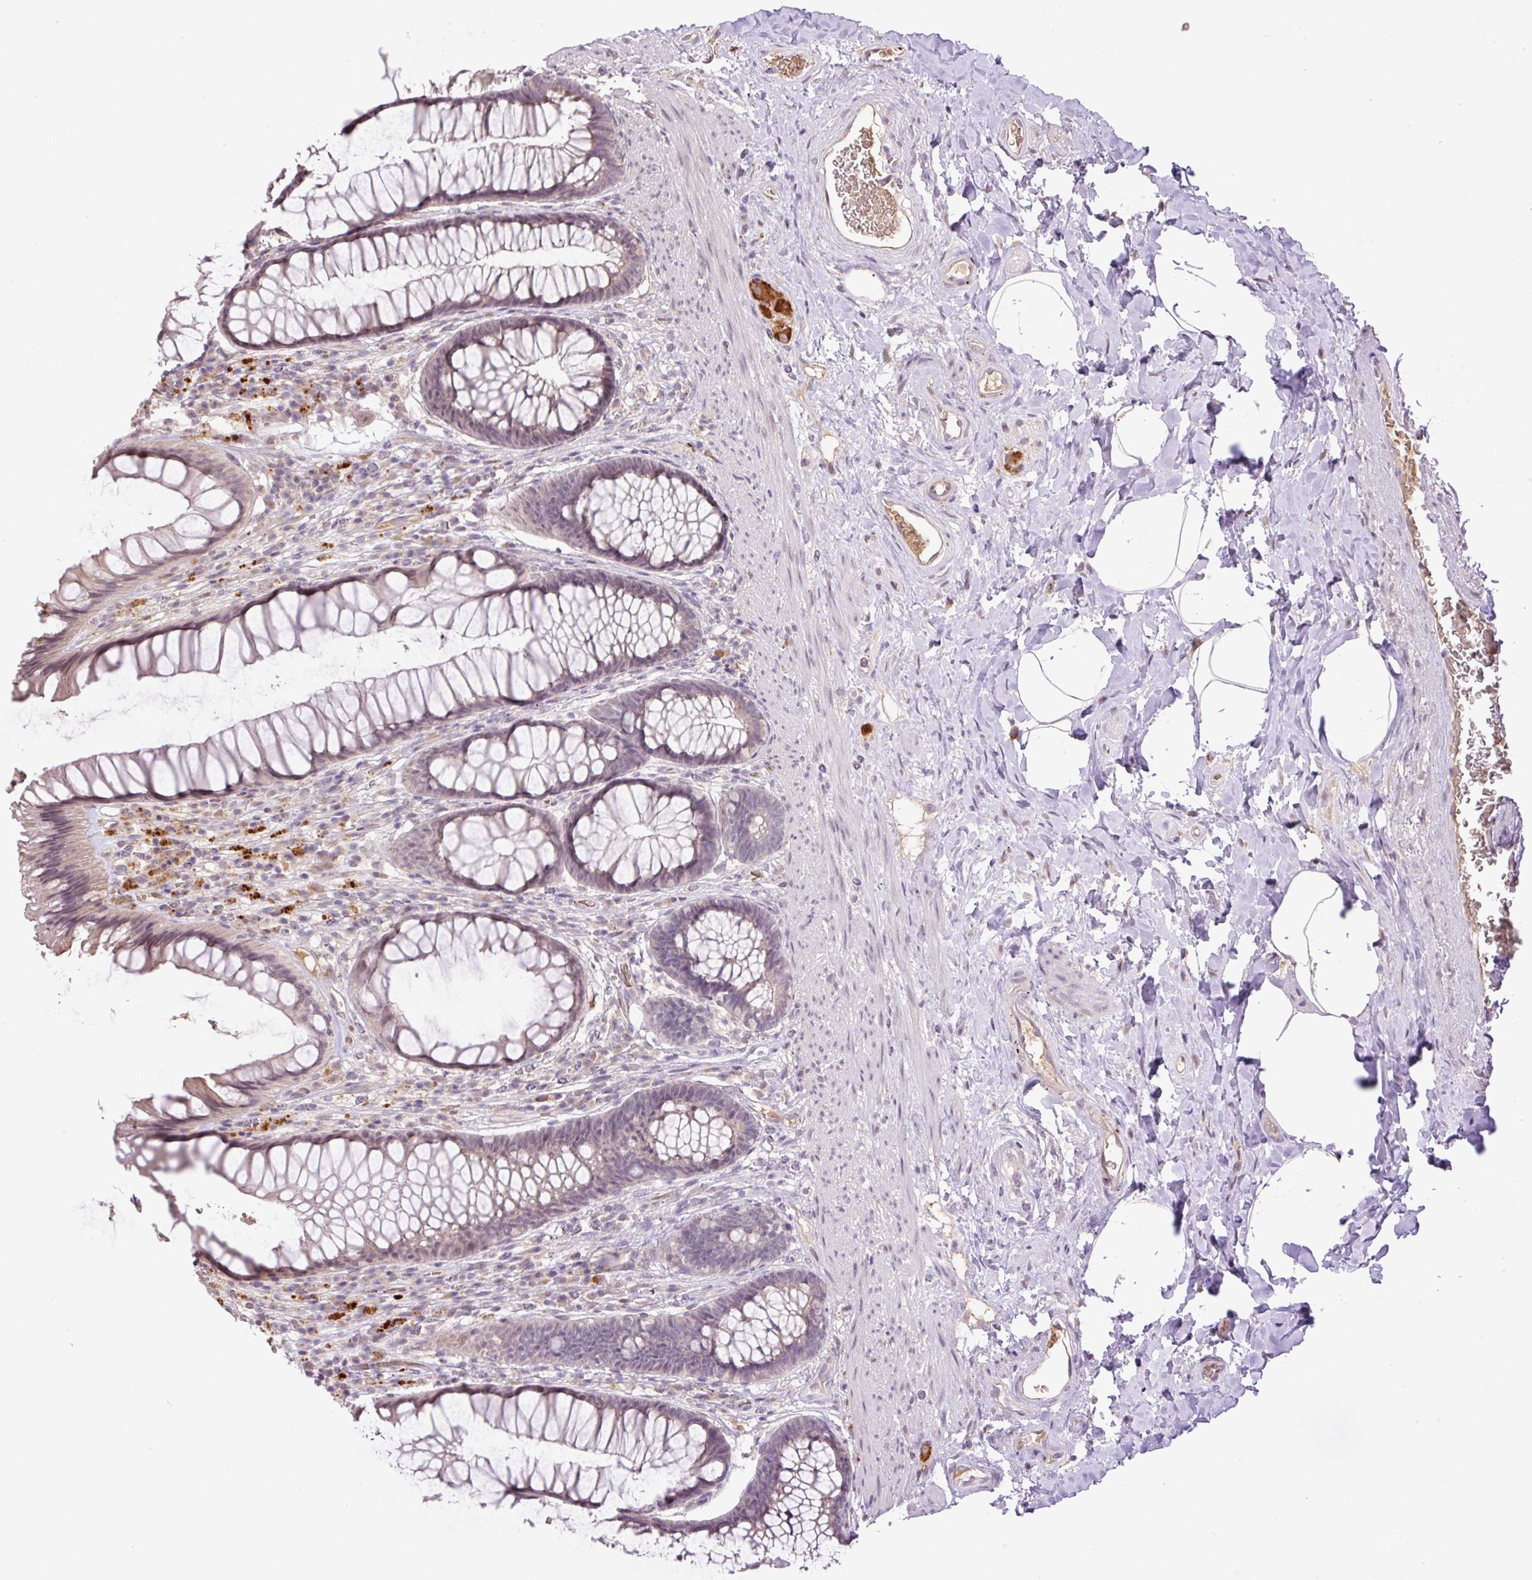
{"staining": {"intensity": "weak", "quantity": "25%-75%", "location": "cytoplasmic/membranous"}, "tissue": "rectum", "cell_type": "Glandular cells", "image_type": "normal", "snomed": [{"axis": "morphology", "description": "Normal tissue, NOS"}, {"axis": "topography", "description": "Rectum"}], "caption": "Benign rectum exhibits weak cytoplasmic/membranous staining in approximately 25%-75% of glandular cells, visualized by immunohistochemistry.", "gene": "HABP4", "patient": {"sex": "male", "age": 53}}